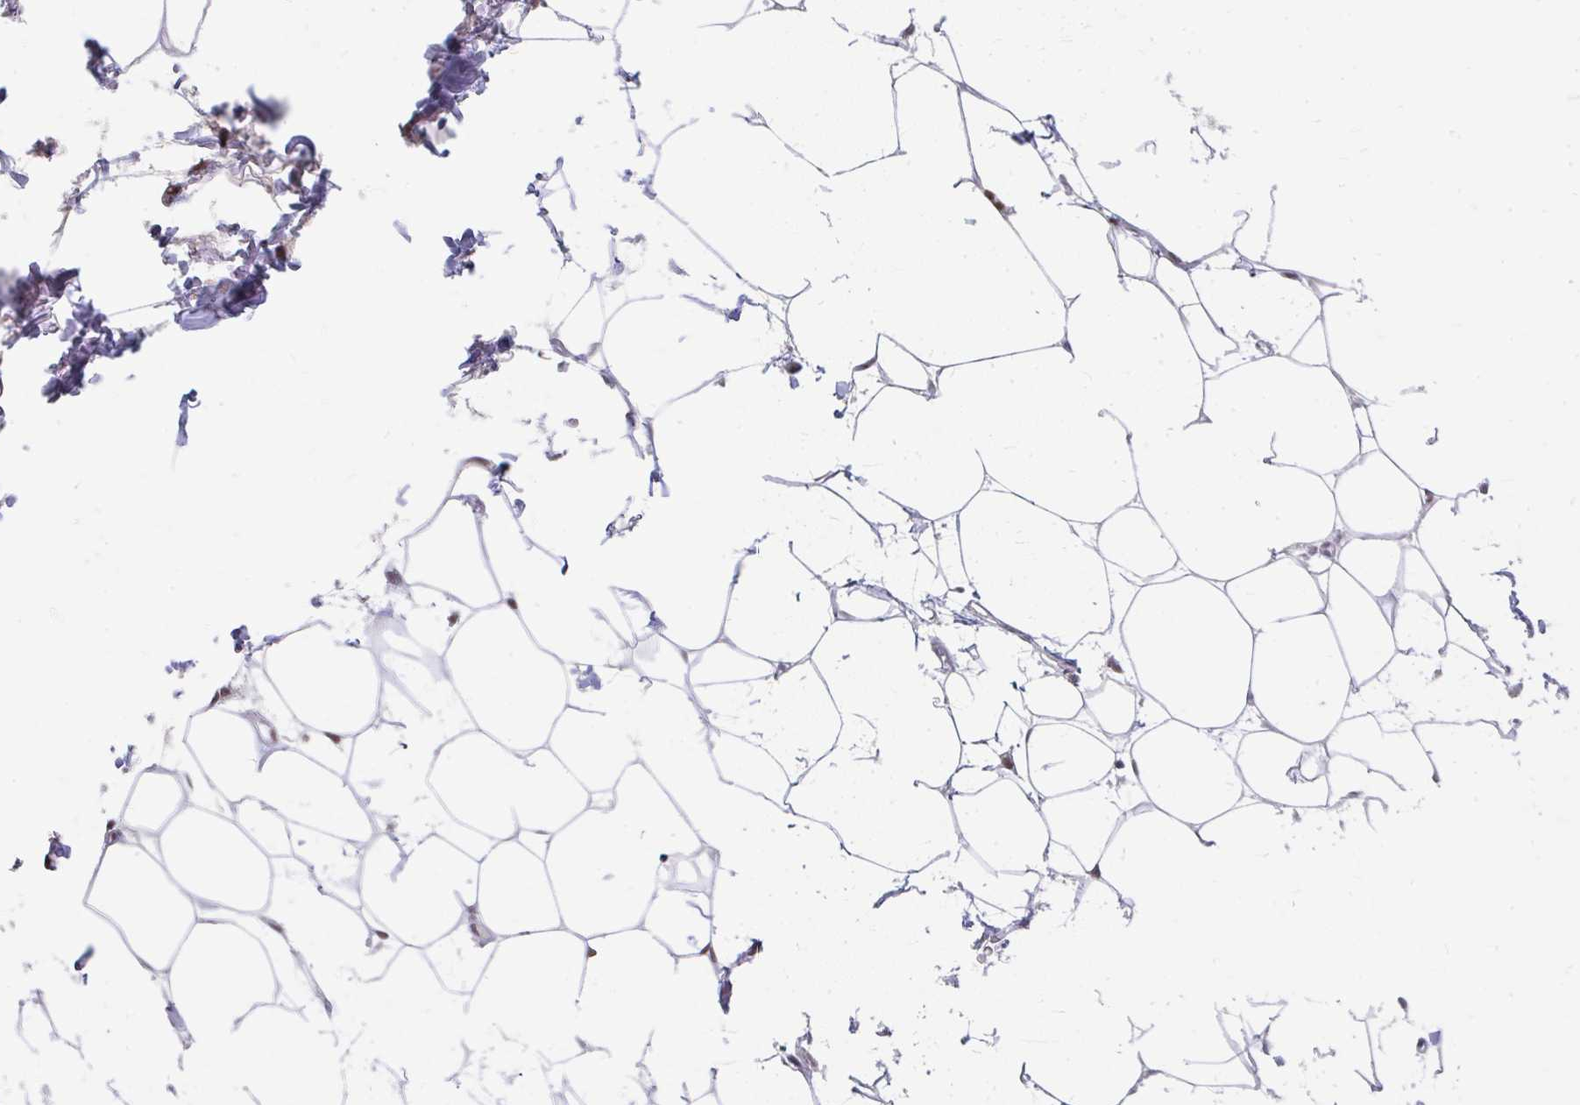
{"staining": {"intensity": "negative", "quantity": "none", "location": "none"}, "tissue": "adipose tissue", "cell_type": "Adipocytes", "image_type": "normal", "snomed": [{"axis": "morphology", "description": "Normal tissue, NOS"}, {"axis": "topography", "description": "Vagina"}, {"axis": "topography", "description": "Peripheral nerve tissue"}], "caption": "This is a image of immunohistochemistry (IHC) staining of unremarkable adipose tissue, which shows no positivity in adipocytes.", "gene": "GTF2H1", "patient": {"sex": "female", "age": 71}}